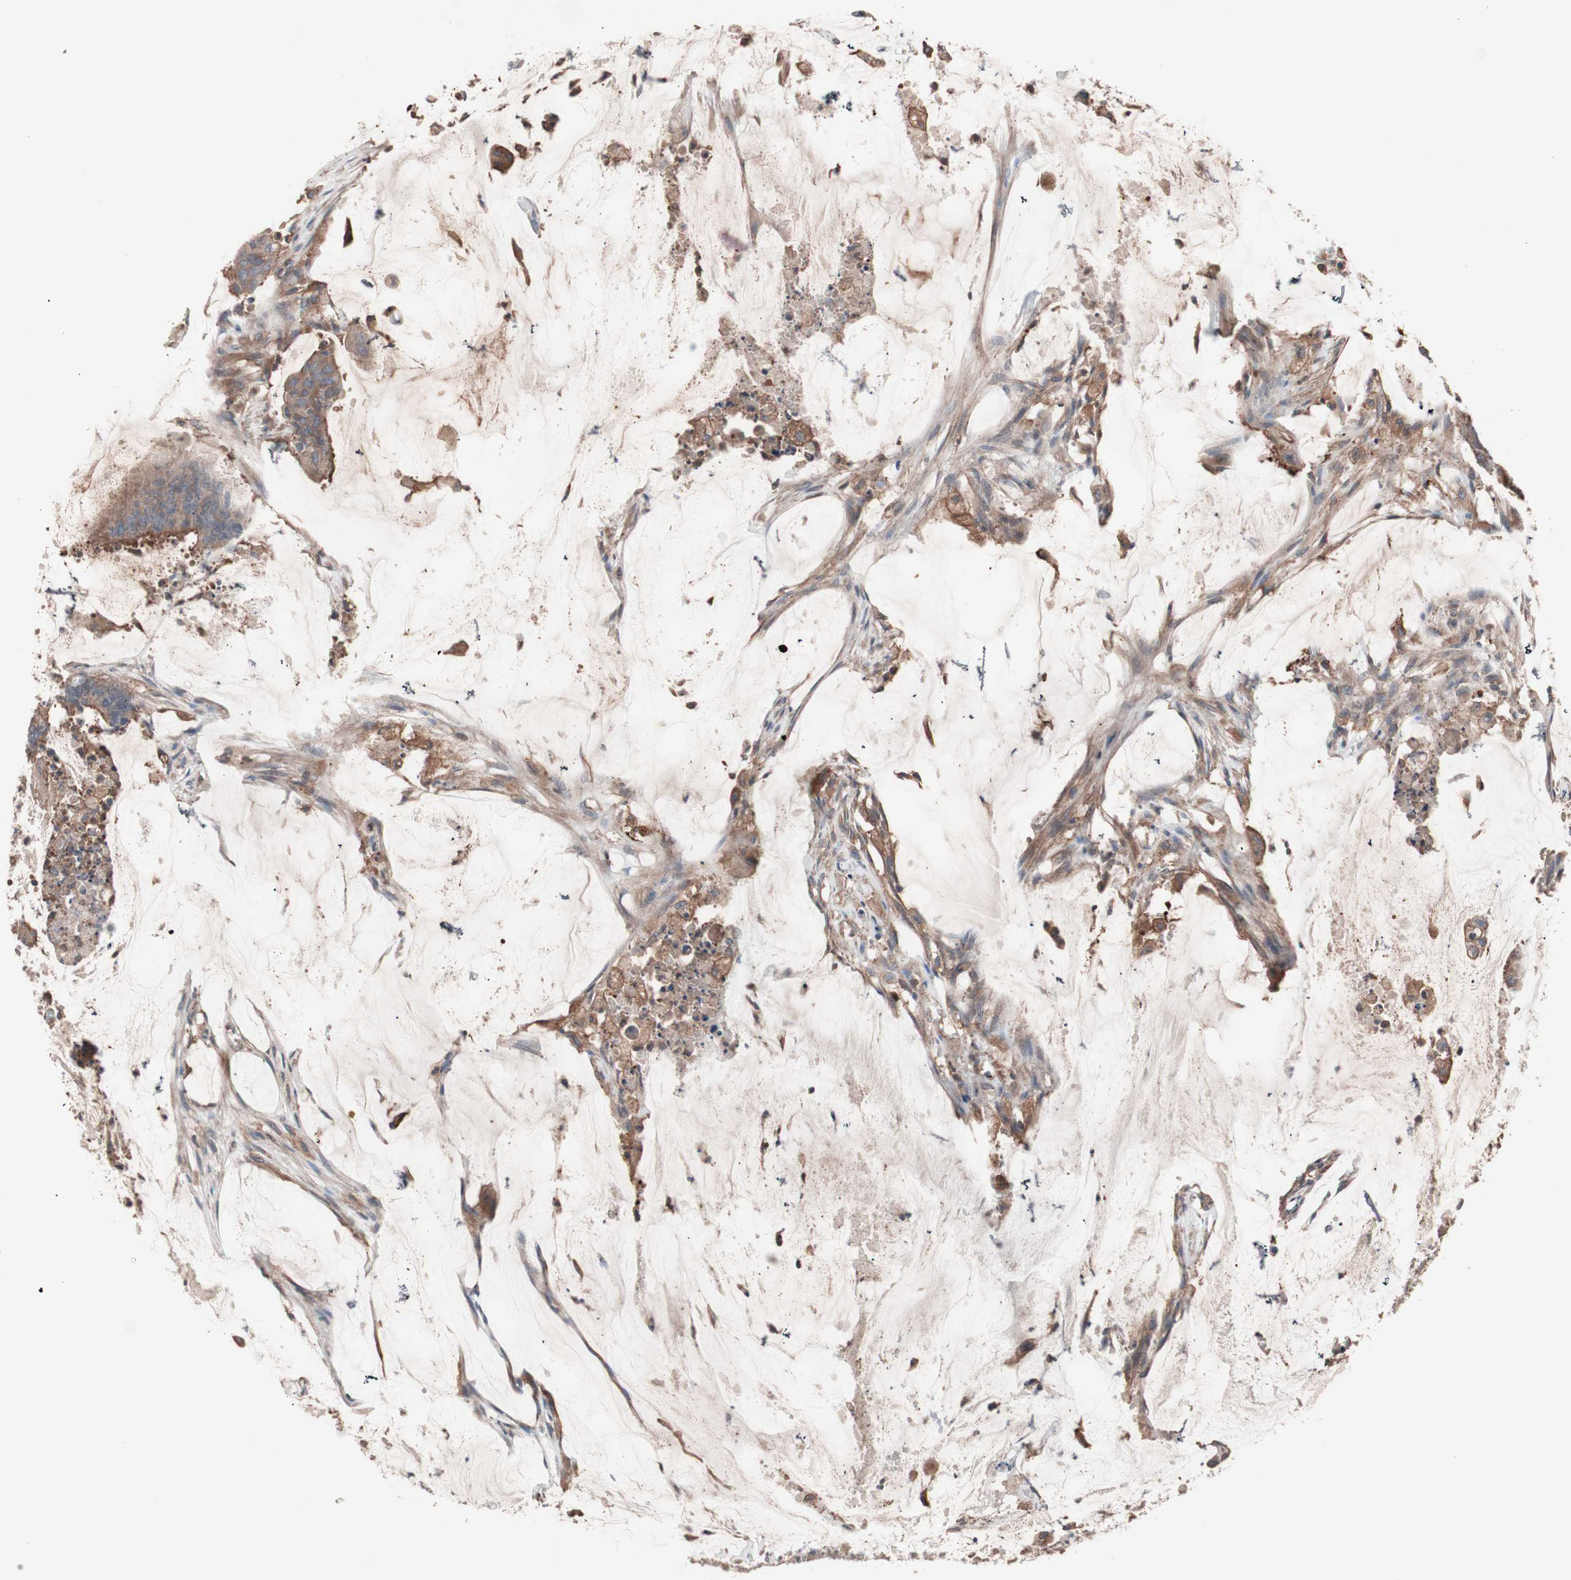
{"staining": {"intensity": "moderate", "quantity": ">75%", "location": "cytoplasmic/membranous"}, "tissue": "colorectal cancer", "cell_type": "Tumor cells", "image_type": "cancer", "snomed": [{"axis": "morphology", "description": "Adenocarcinoma, NOS"}, {"axis": "topography", "description": "Rectum"}], "caption": "The image reveals immunohistochemical staining of colorectal cancer. There is moderate cytoplasmic/membranous expression is appreciated in about >75% of tumor cells.", "gene": "ATG7", "patient": {"sex": "female", "age": 66}}